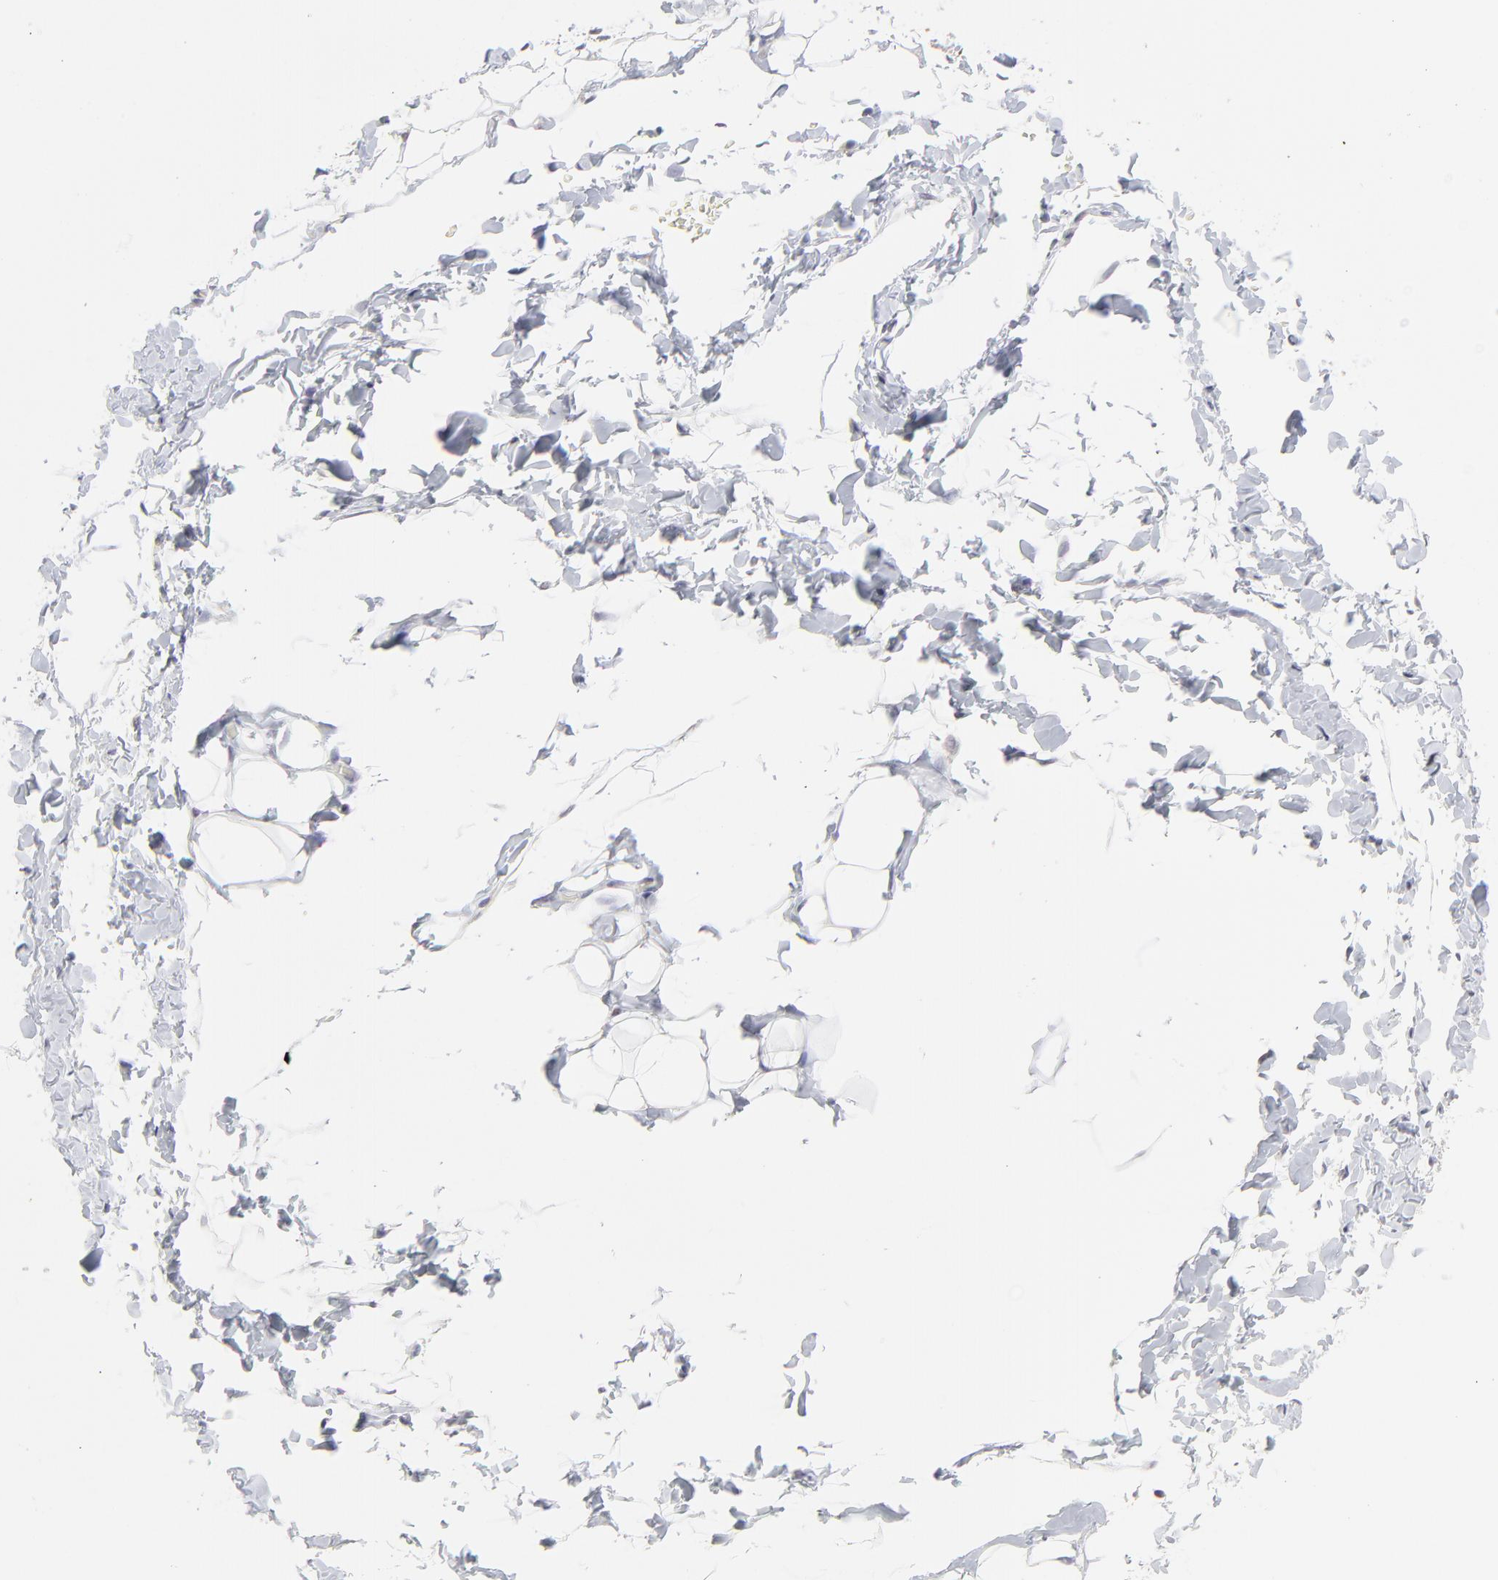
{"staining": {"intensity": "negative", "quantity": "none", "location": "none"}, "tissue": "adipose tissue", "cell_type": "Adipocytes", "image_type": "normal", "snomed": [{"axis": "morphology", "description": "Normal tissue, NOS"}, {"axis": "topography", "description": "Soft tissue"}], "caption": "Adipose tissue was stained to show a protein in brown. There is no significant staining in adipocytes. (DAB immunohistochemistry (IHC), high magnification).", "gene": "NCAPH", "patient": {"sex": "male", "age": 26}}